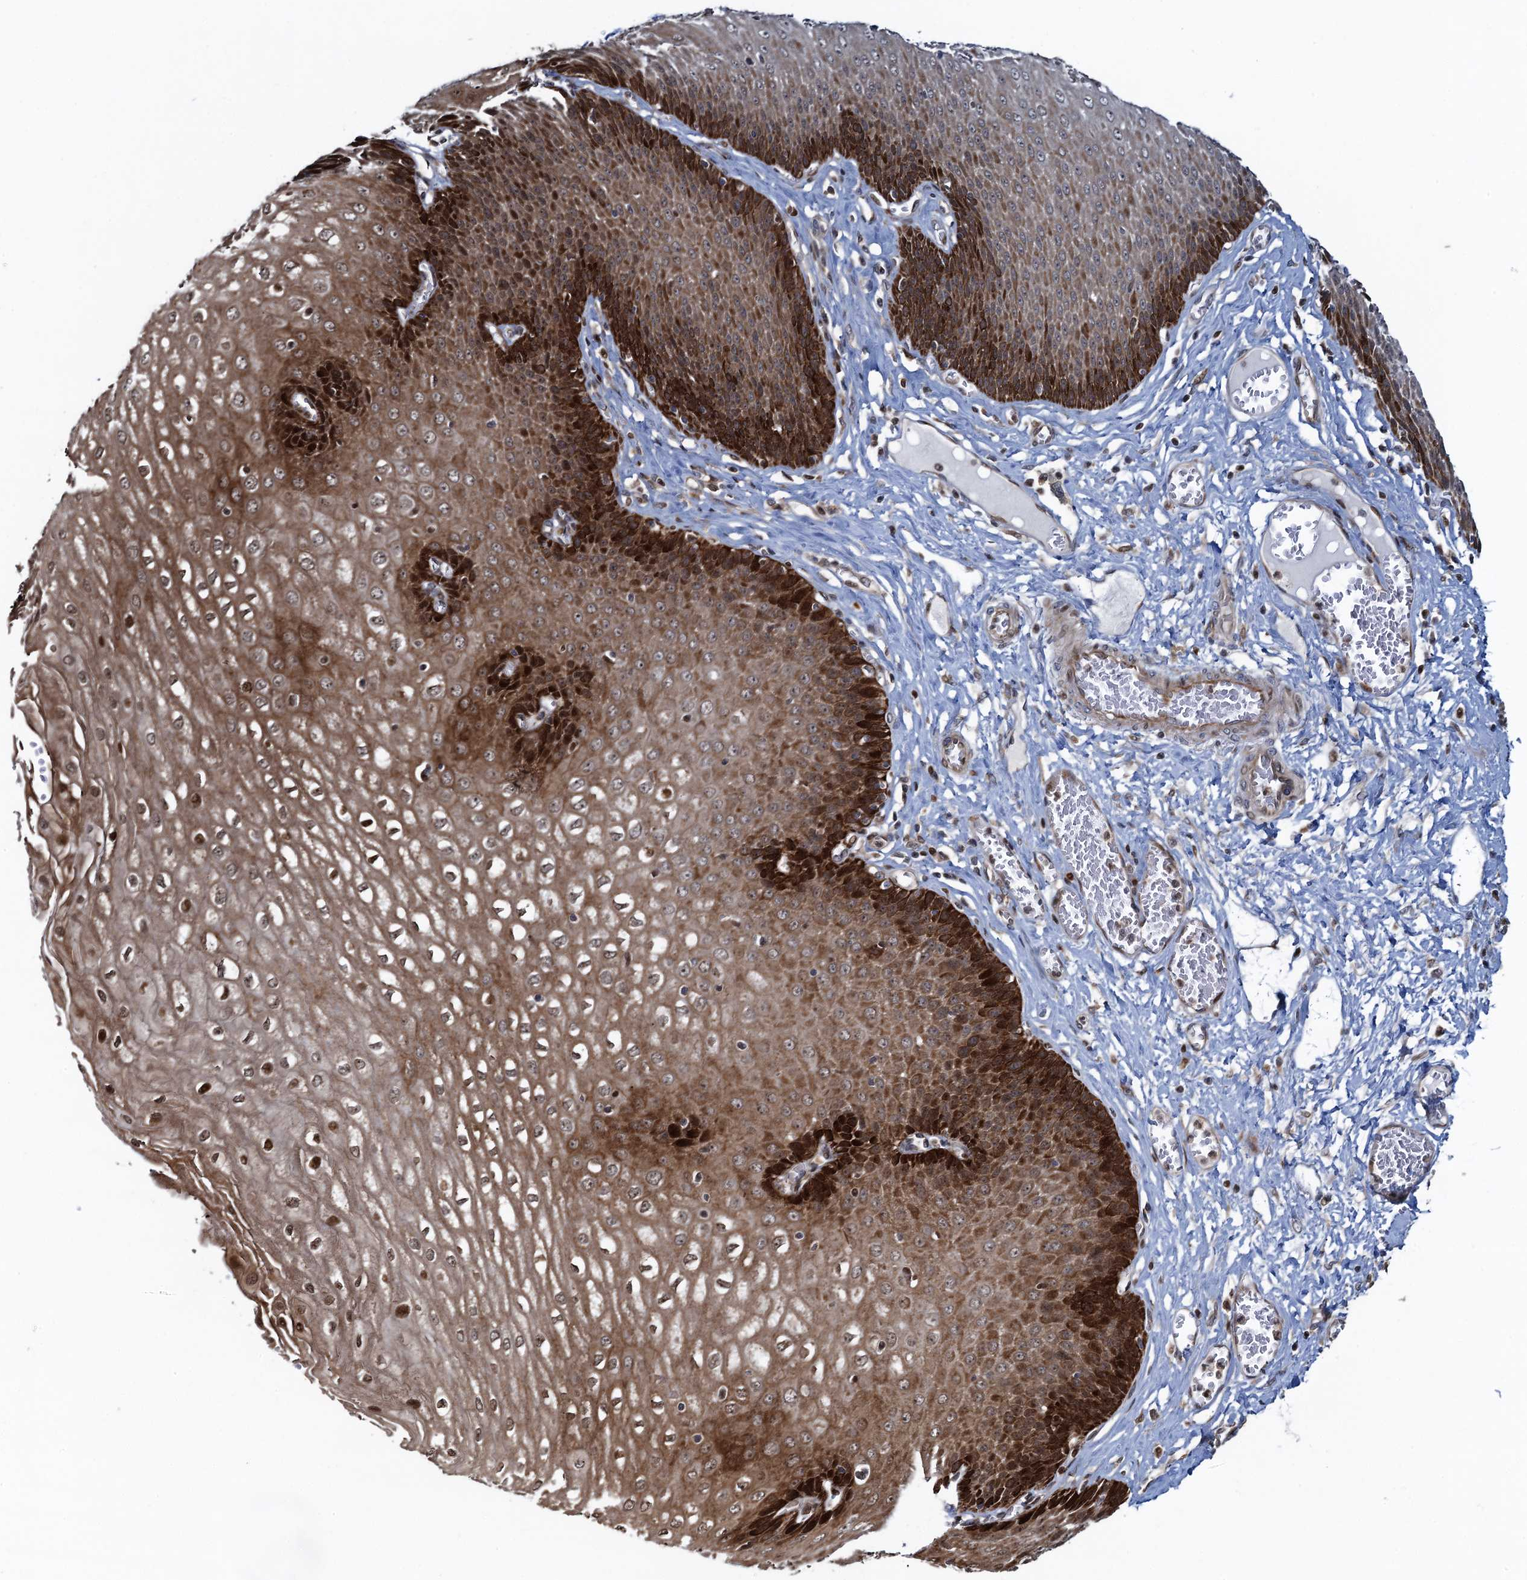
{"staining": {"intensity": "strong", "quantity": ">75%", "location": "cytoplasmic/membranous,nuclear"}, "tissue": "esophagus", "cell_type": "Squamous epithelial cells", "image_type": "normal", "snomed": [{"axis": "morphology", "description": "Normal tissue, NOS"}, {"axis": "topography", "description": "Esophagus"}], "caption": "The micrograph displays staining of normal esophagus, revealing strong cytoplasmic/membranous,nuclear protein positivity (brown color) within squamous epithelial cells.", "gene": "ATOSA", "patient": {"sex": "male", "age": 60}}